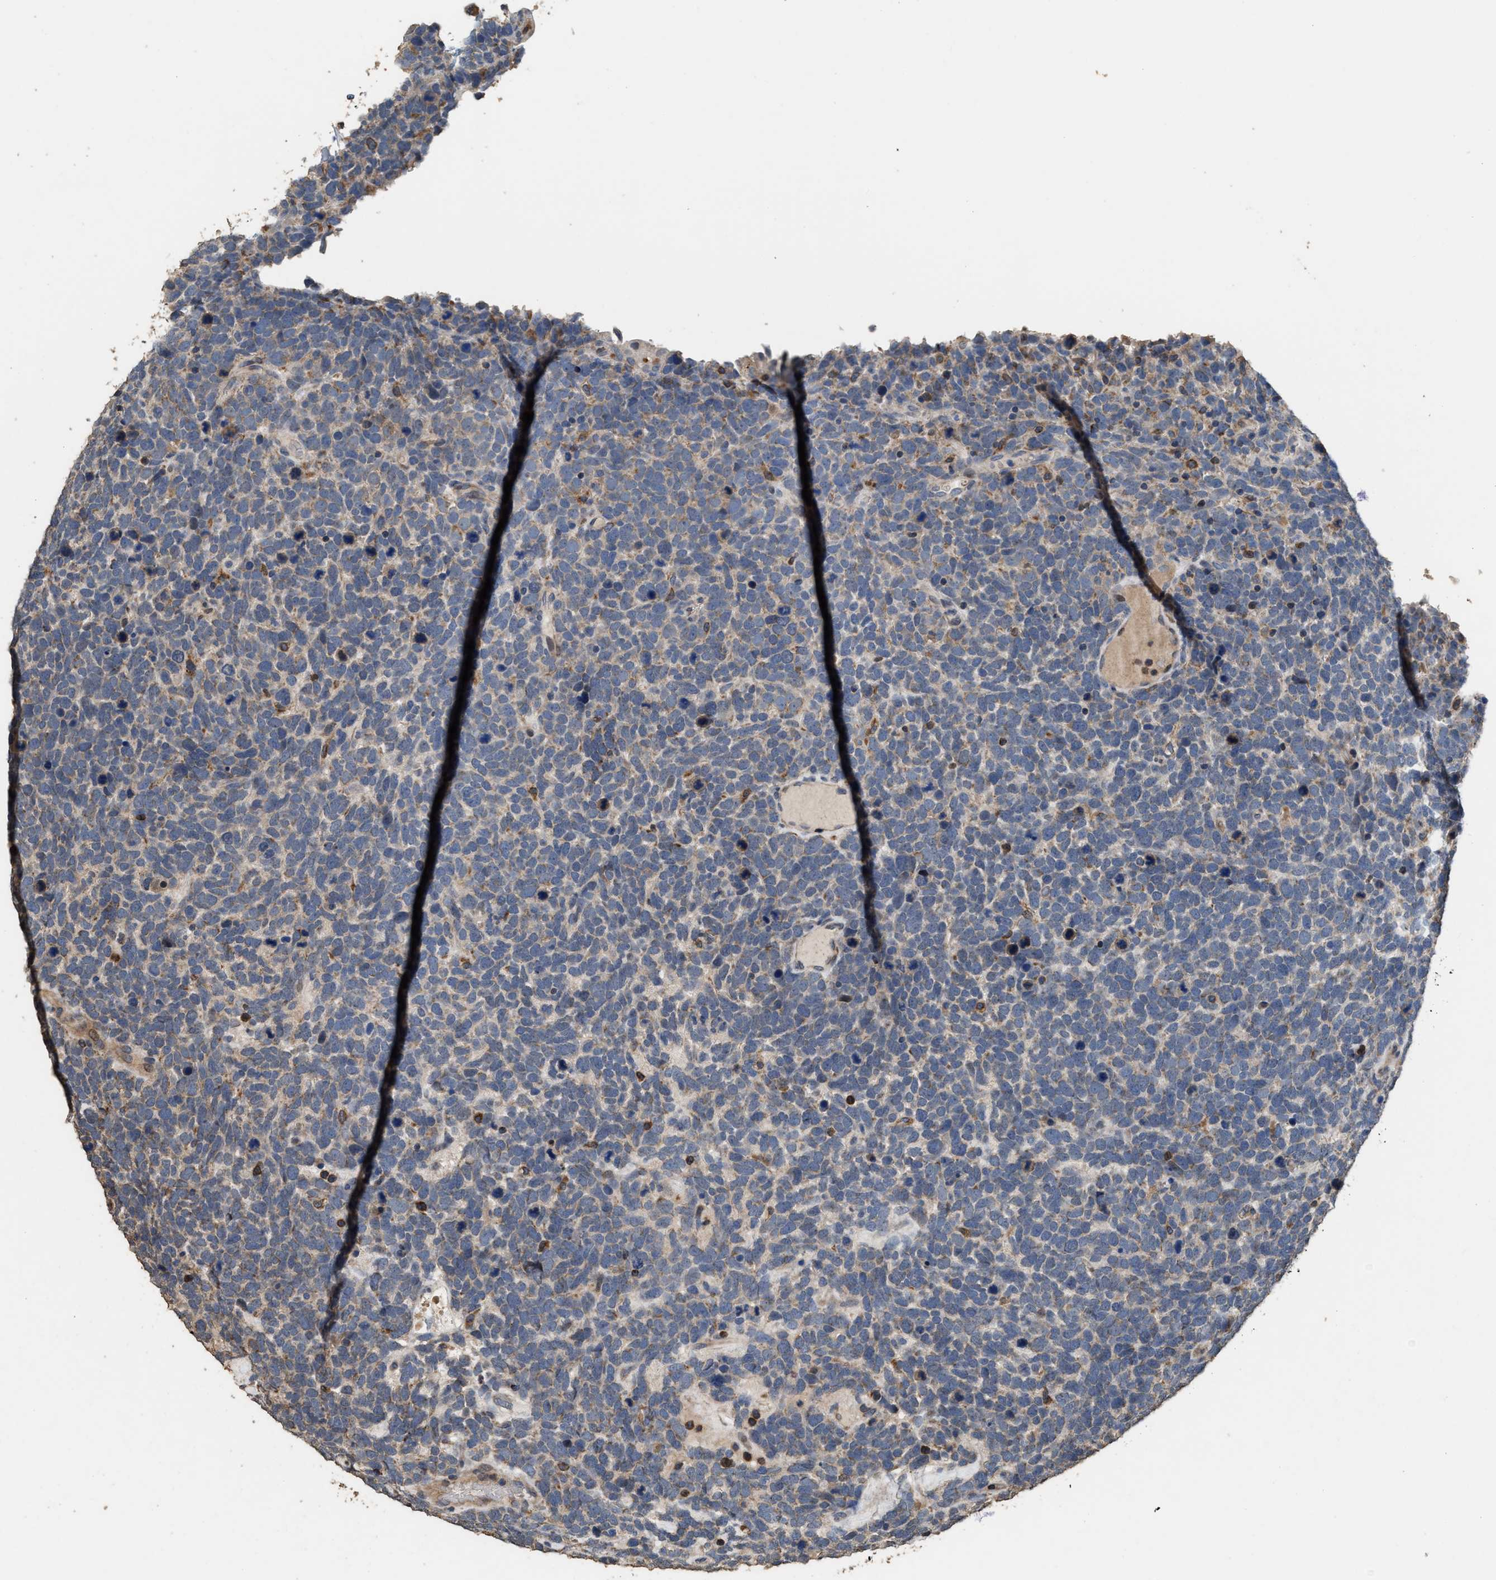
{"staining": {"intensity": "weak", "quantity": "<25%", "location": "cytoplasmic/membranous"}, "tissue": "urothelial cancer", "cell_type": "Tumor cells", "image_type": "cancer", "snomed": [{"axis": "morphology", "description": "Urothelial carcinoma, High grade"}, {"axis": "topography", "description": "Urinary bladder"}], "caption": "This is an immunohistochemistry (IHC) histopathology image of human urothelial cancer. There is no positivity in tumor cells.", "gene": "TDRKH", "patient": {"sex": "female", "age": 82}}